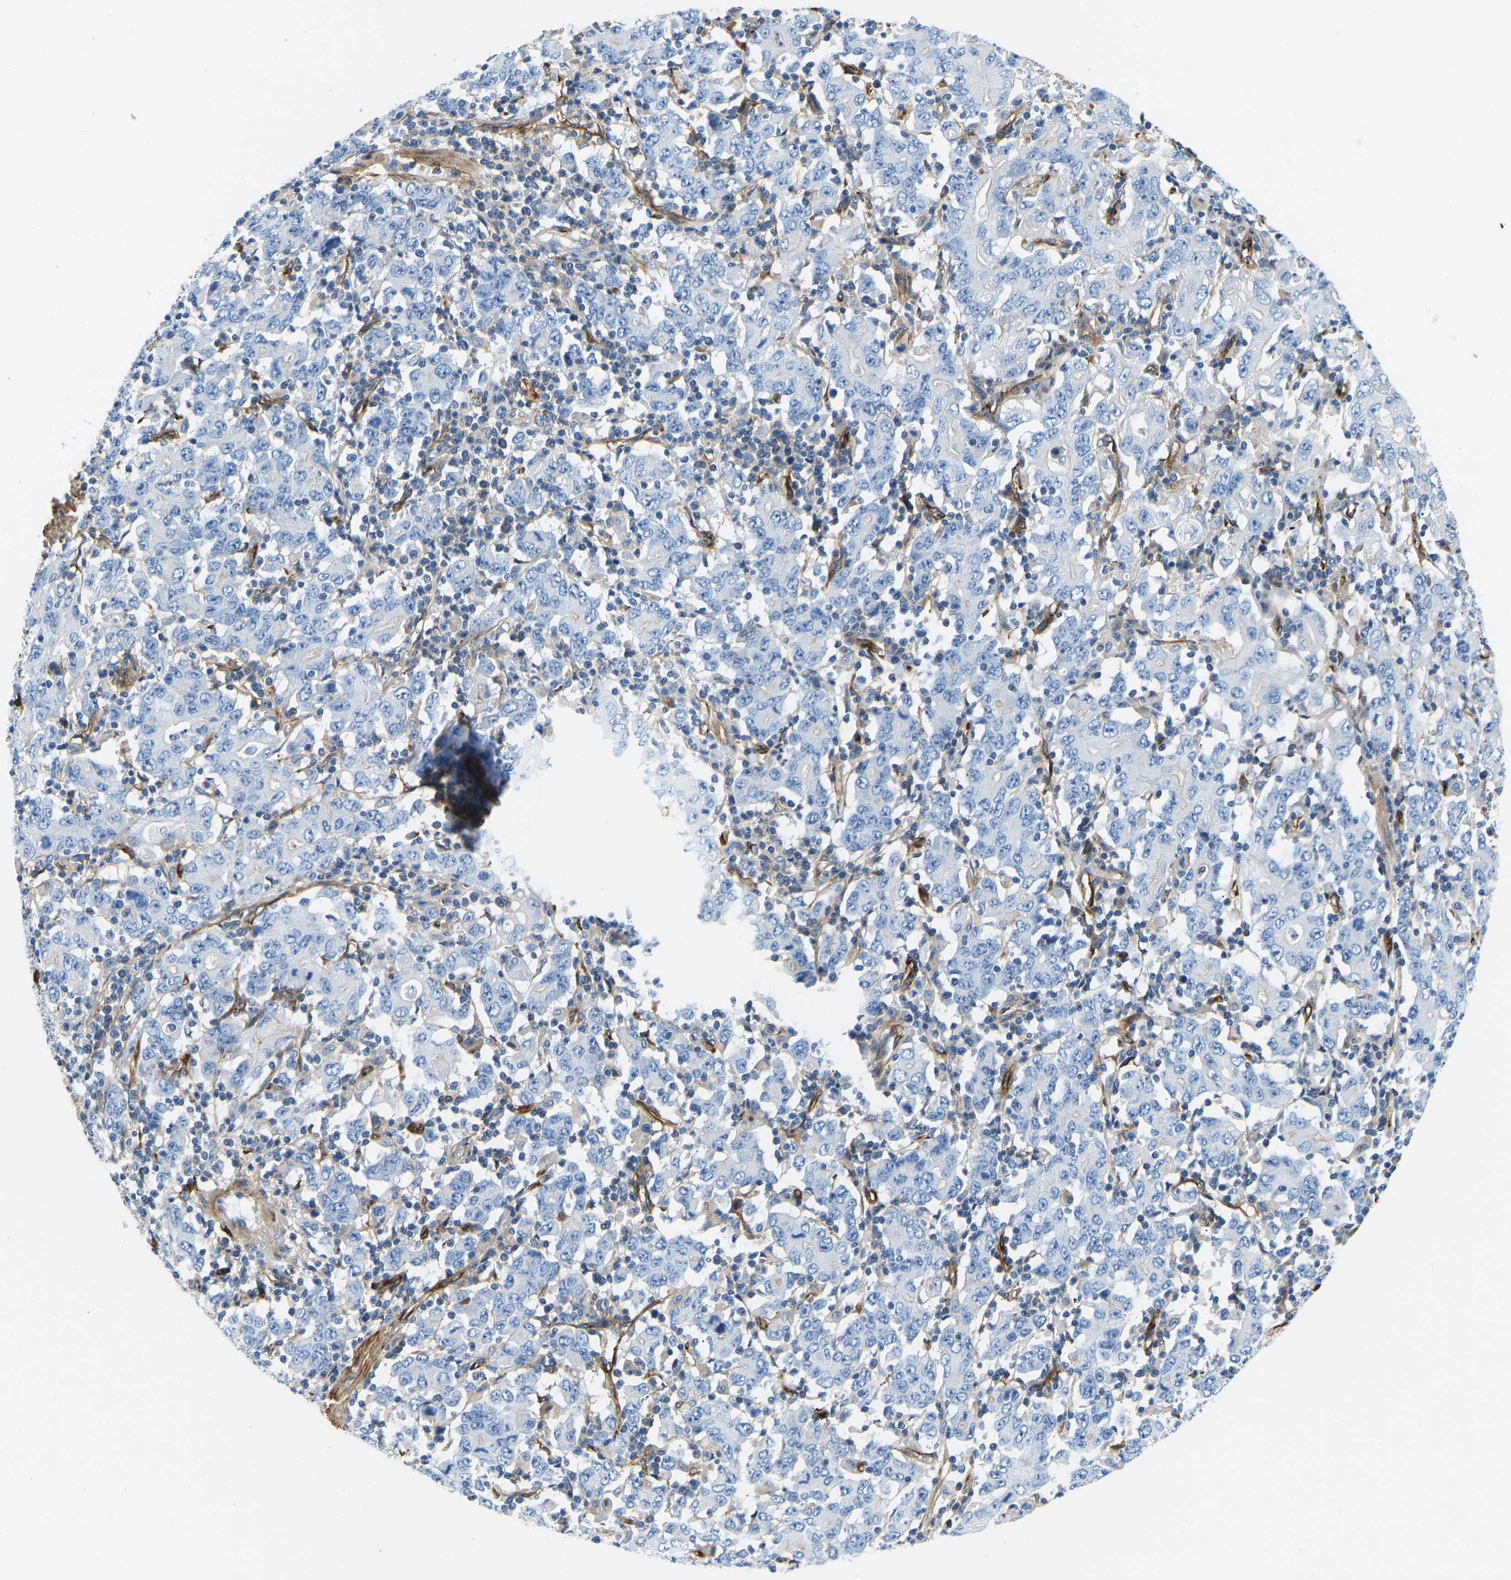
{"staining": {"intensity": "negative", "quantity": "none", "location": "none"}, "tissue": "stomach cancer", "cell_type": "Tumor cells", "image_type": "cancer", "snomed": [{"axis": "morphology", "description": "Adenocarcinoma, NOS"}, {"axis": "topography", "description": "Stomach, upper"}], "caption": "Adenocarcinoma (stomach) was stained to show a protein in brown. There is no significant expression in tumor cells.", "gene": "COL15A1", "patient": {"sex": "male", "age": 69}}